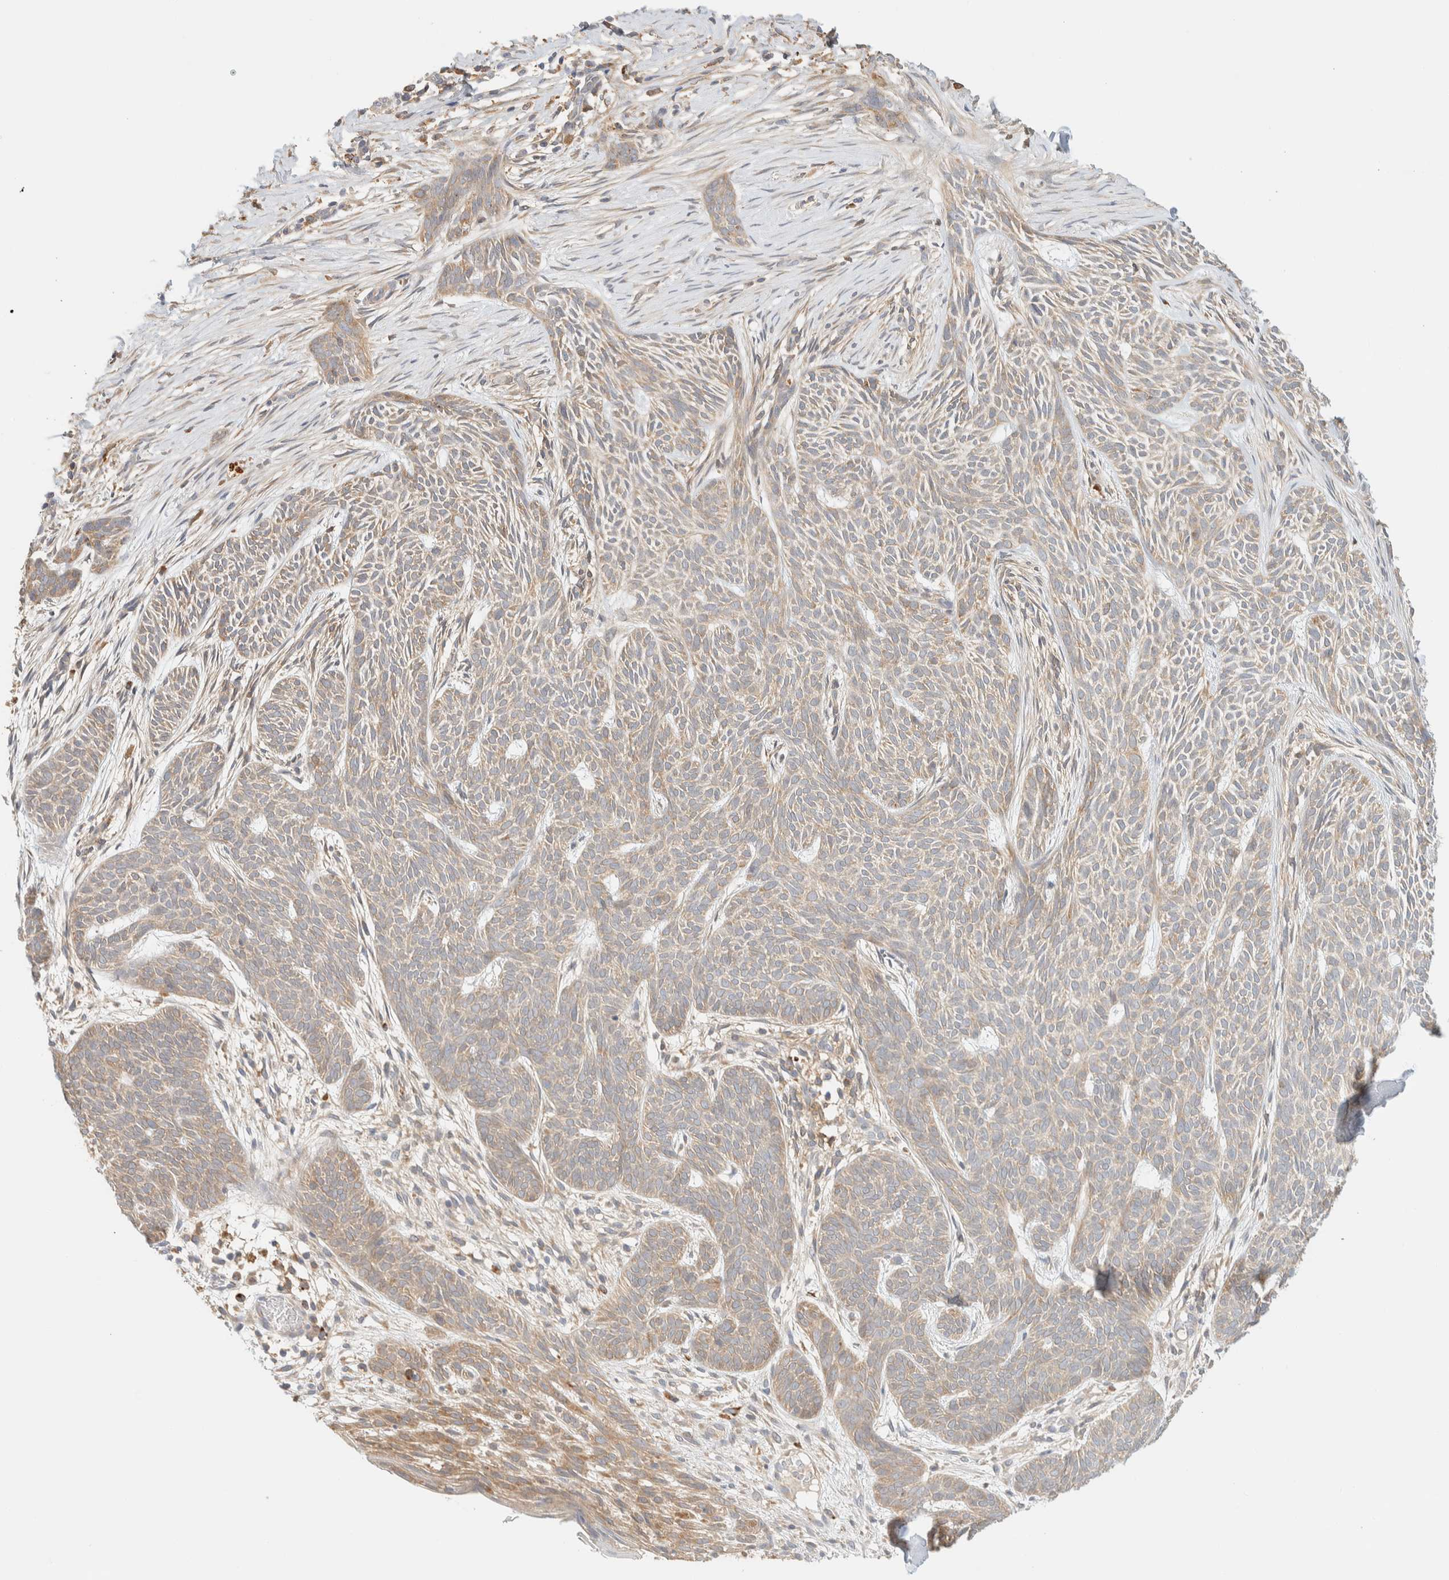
{"staining": {"intensity": "weak", "quantity": ">75%", "location": "cytoplasmic/membranous"}, "tissue": "skin cancer", "cell_type": "Tumor cells", "image_type": "cancer", "snomed": [{"axis": "morphology", "description": "Basal cell carcinoma"}, {"axis": "topography", "description": "Skin"}], "caption": "Immunohistochemistry of skin basal cell carcinoma demonstrates low levels of weak cytoplasmic/membranous expression in about >75% of tumor cells.", "gene": "NT5C", "patient": {"sex": "female", "age": 59}}